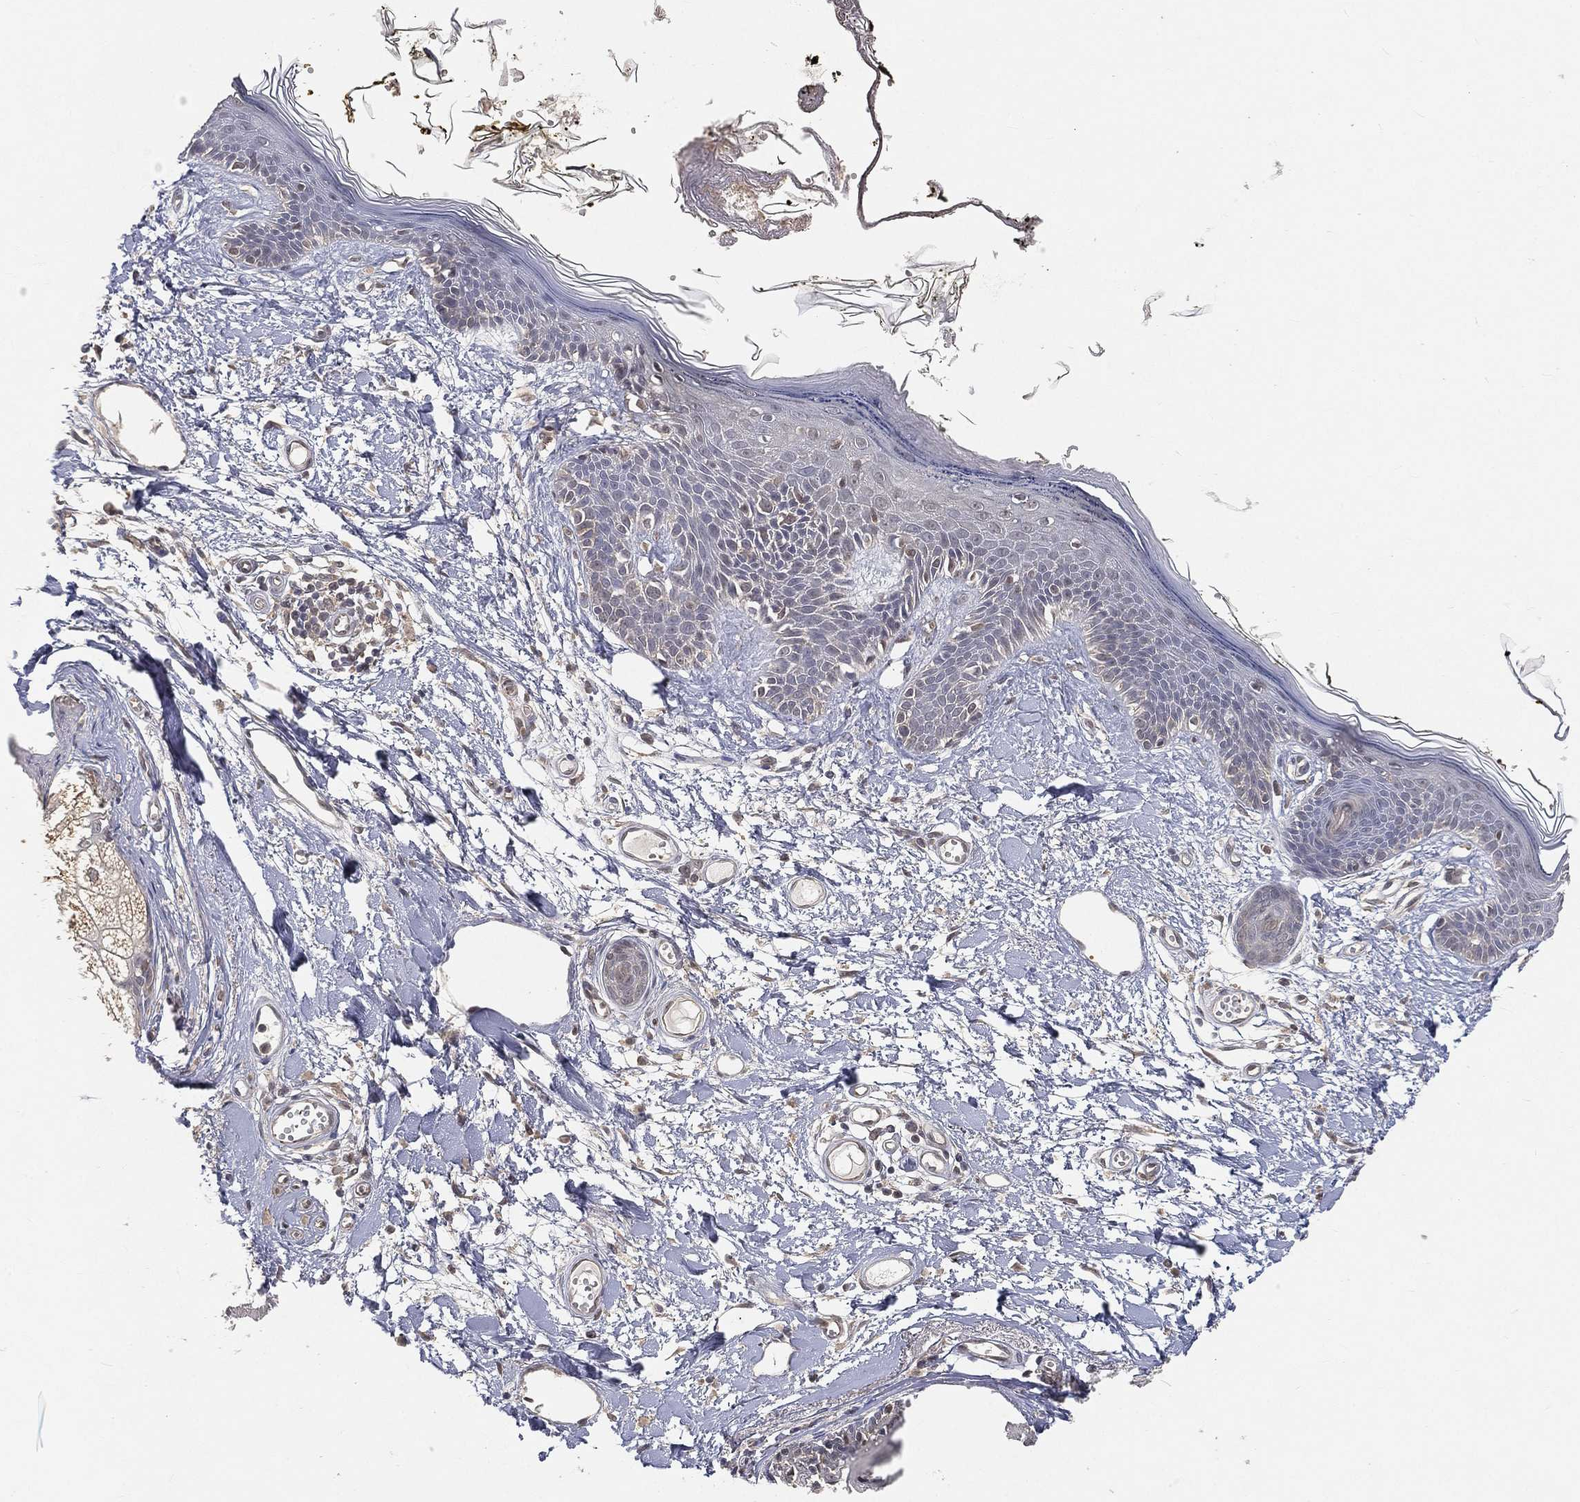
{"staining": {"intensity": "negative", "quantity": "none", "location": "none"}, "tissue": "skin", "cell_type": "Fibroblasts", "image_type": "normal", "snomed": [{"axis": "morphology", "description": "Normal tissue, NOS"}, {"axis": "topography", "description": "Skin"}], "caption": "Immunohistochemistry micrograph of unremarkable skin: human skin stained with DAB (3,3'-diaminobenzidine) reveals no significant protein staining in fibroblasts.", "gene": "MAPK1", "patient": {"sex": "male", "age": 76}}